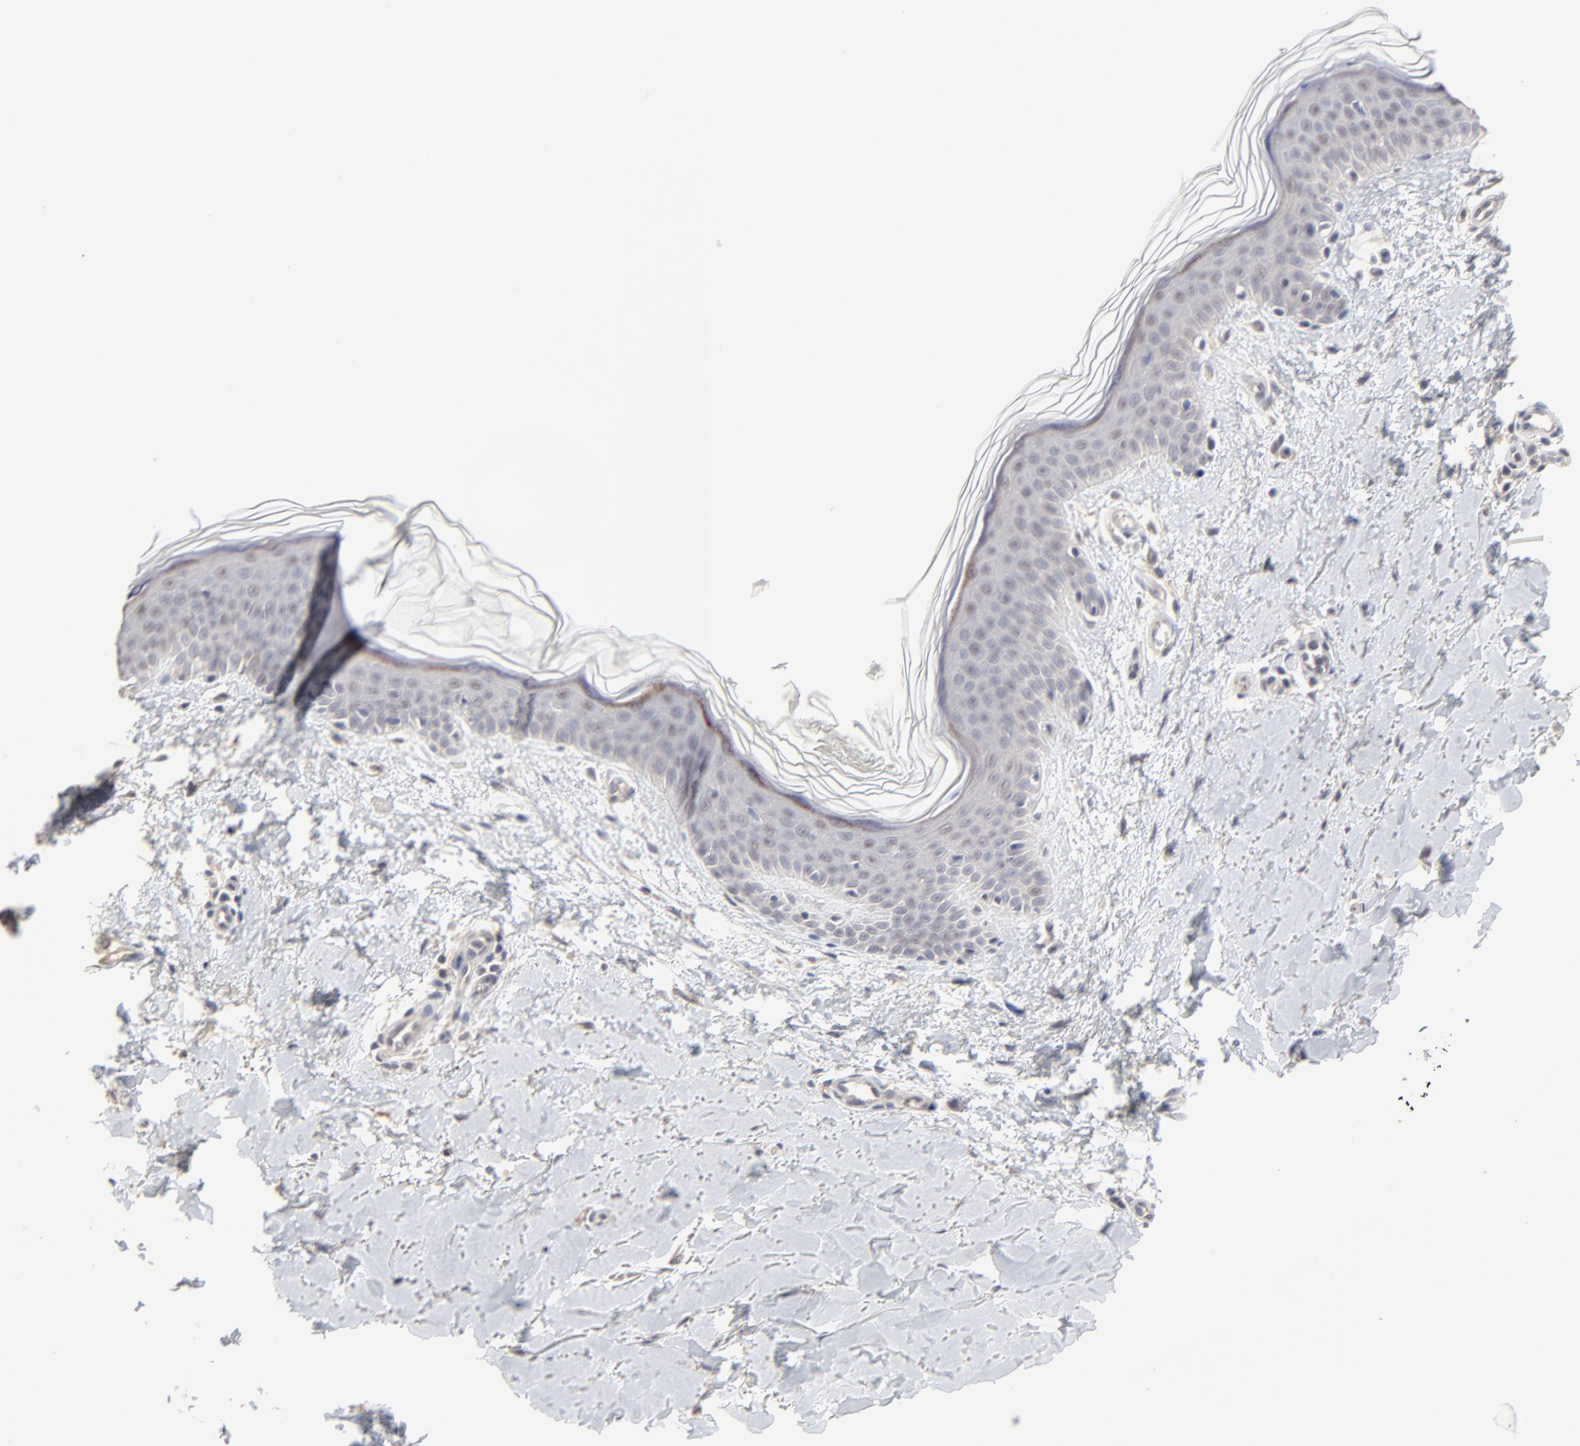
{"staining": {"intensity": "negative", "quantity": "none", "location": "none"}, "tissue": "skin", "cell_type": "Fibroblasts", "image_type": "normal", "snomed": [{"axis": "morphology", "description": "Normal tissue, NOS"}, {"axis": "topography", "description": "Skin"}], "caption": "DAB immunohistochemical staining of benign human skin shows no significant positivity in fibroblasts. Nuclei are stained in blue.", "gene": "FAM199X", "patient": {"sex": "female", "age": 56}}